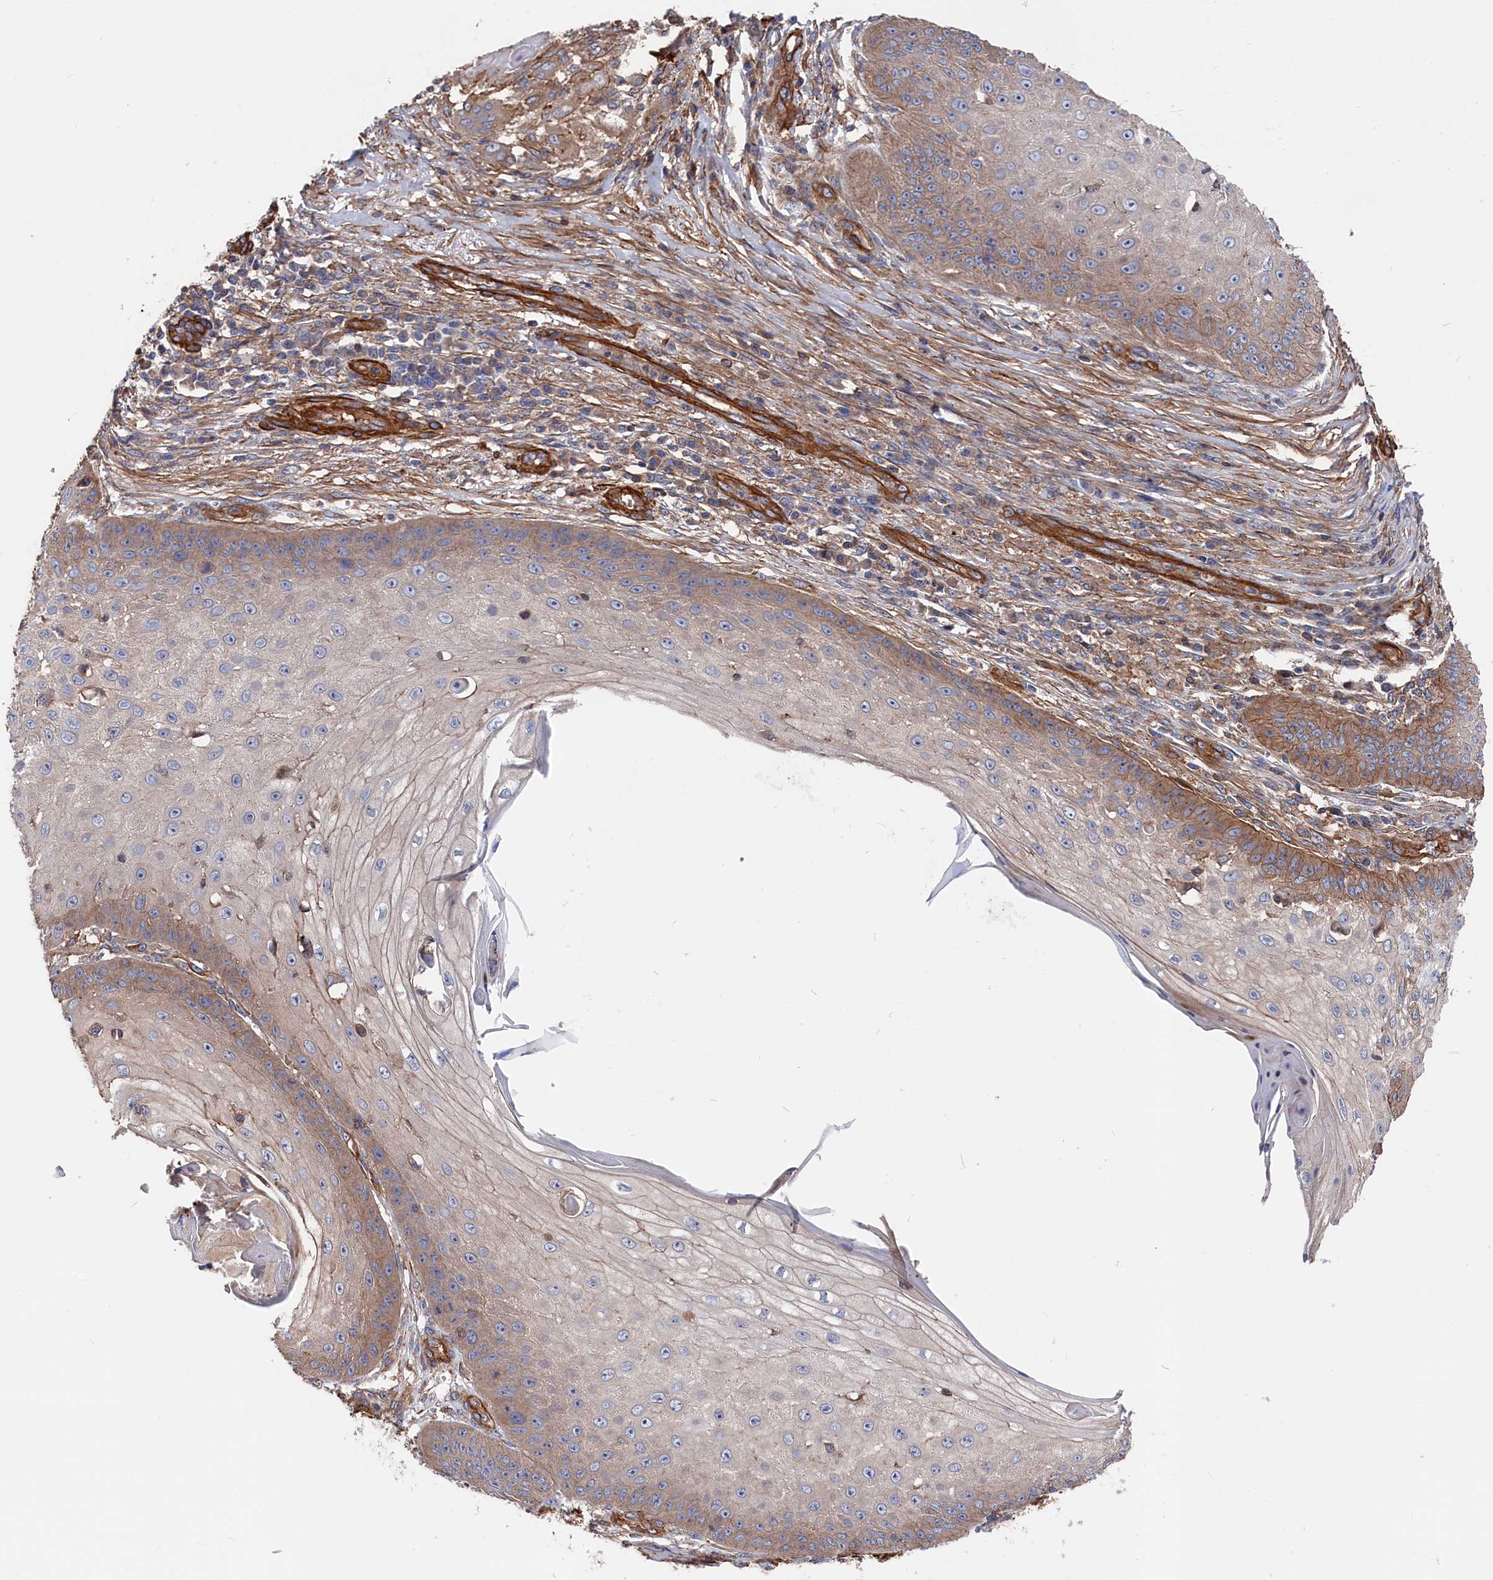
{"staining": {"intensity": "moderate", "quantity": "25%-75%", "location": "cytoplasmic/membranous"}, "tissue": "skin cancer", "cell_type": "Tumor cells", "image_type": "cancer", "snomed": [{"axis": "morphology", "description": "Squamous cell carcinoma, NOS"}, {"axis": "topography", "description": "Skin"}], "caption": "DAB (3,3'-diaminobenzidine) immunohistochemical staining of human squamous cell carcinoma (skin) demonstrates moderate cytoplasmic/membranous protein expression in approximately 25%-75% of tumor cells.", "gene": "LDHD", "patient": {"sex": "male", "age": 70}}